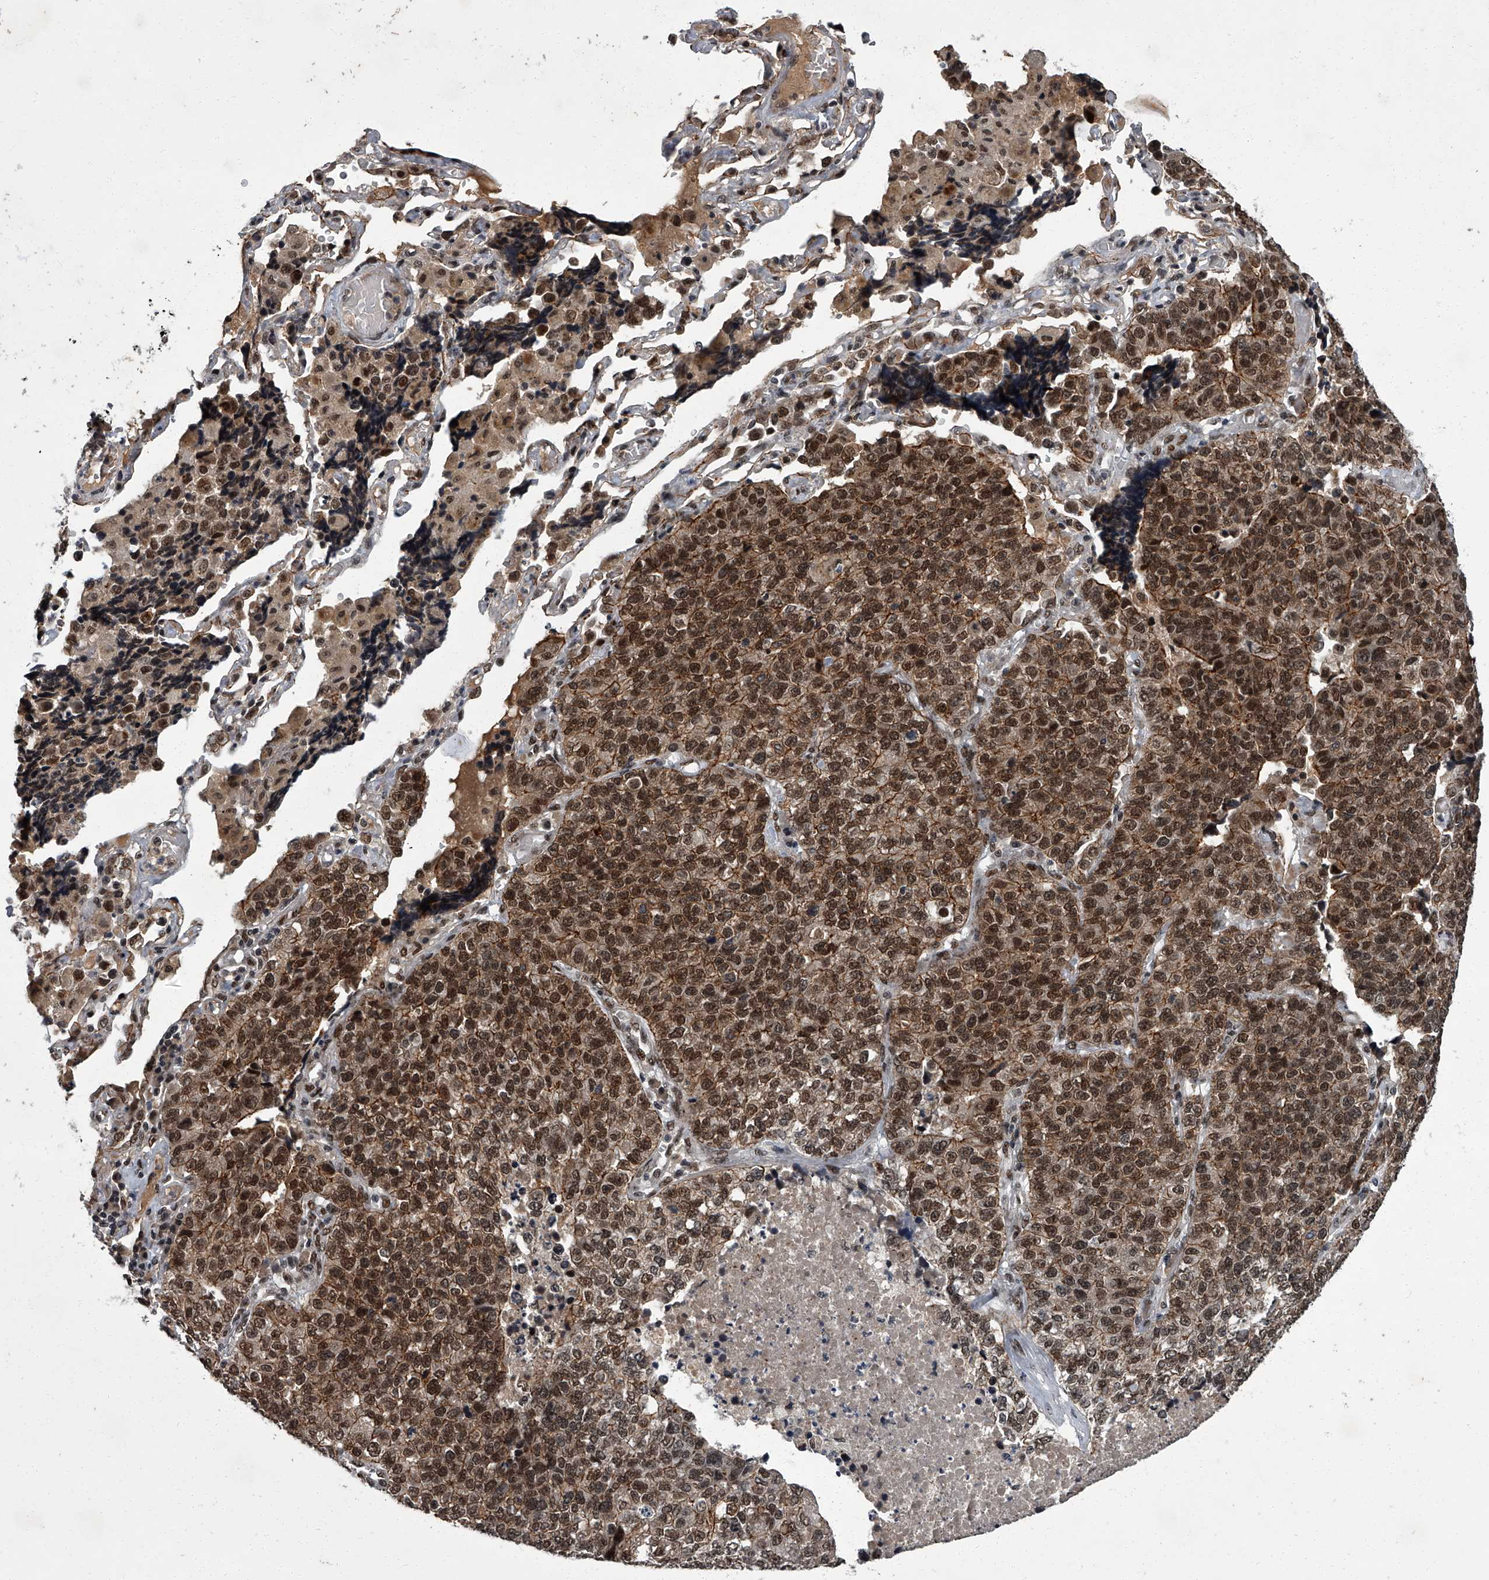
{"staining": {"intensity": "moderate", "quantity": ">75%", "location": "cytoplasmic/membranous,nuclear"}, "tissue": "lung cancer", "cell_type": "Tumor cells", "image_type": "cancer", "snomed": [{"axis": "morphology", "description": "Adenocarcinoma, NOS"}, {"axis": "topography", "description": "Lung"}], "caption": "There is medium levels of moderate cytoplasmic/membranous and nuclear expression in tumor cells of adenocarcinoma (lung), as demonstrated by immunohistochemical staining (brown color).", "gene": "ZNF518B", "patient": {"sex": "male", "age": 49}}